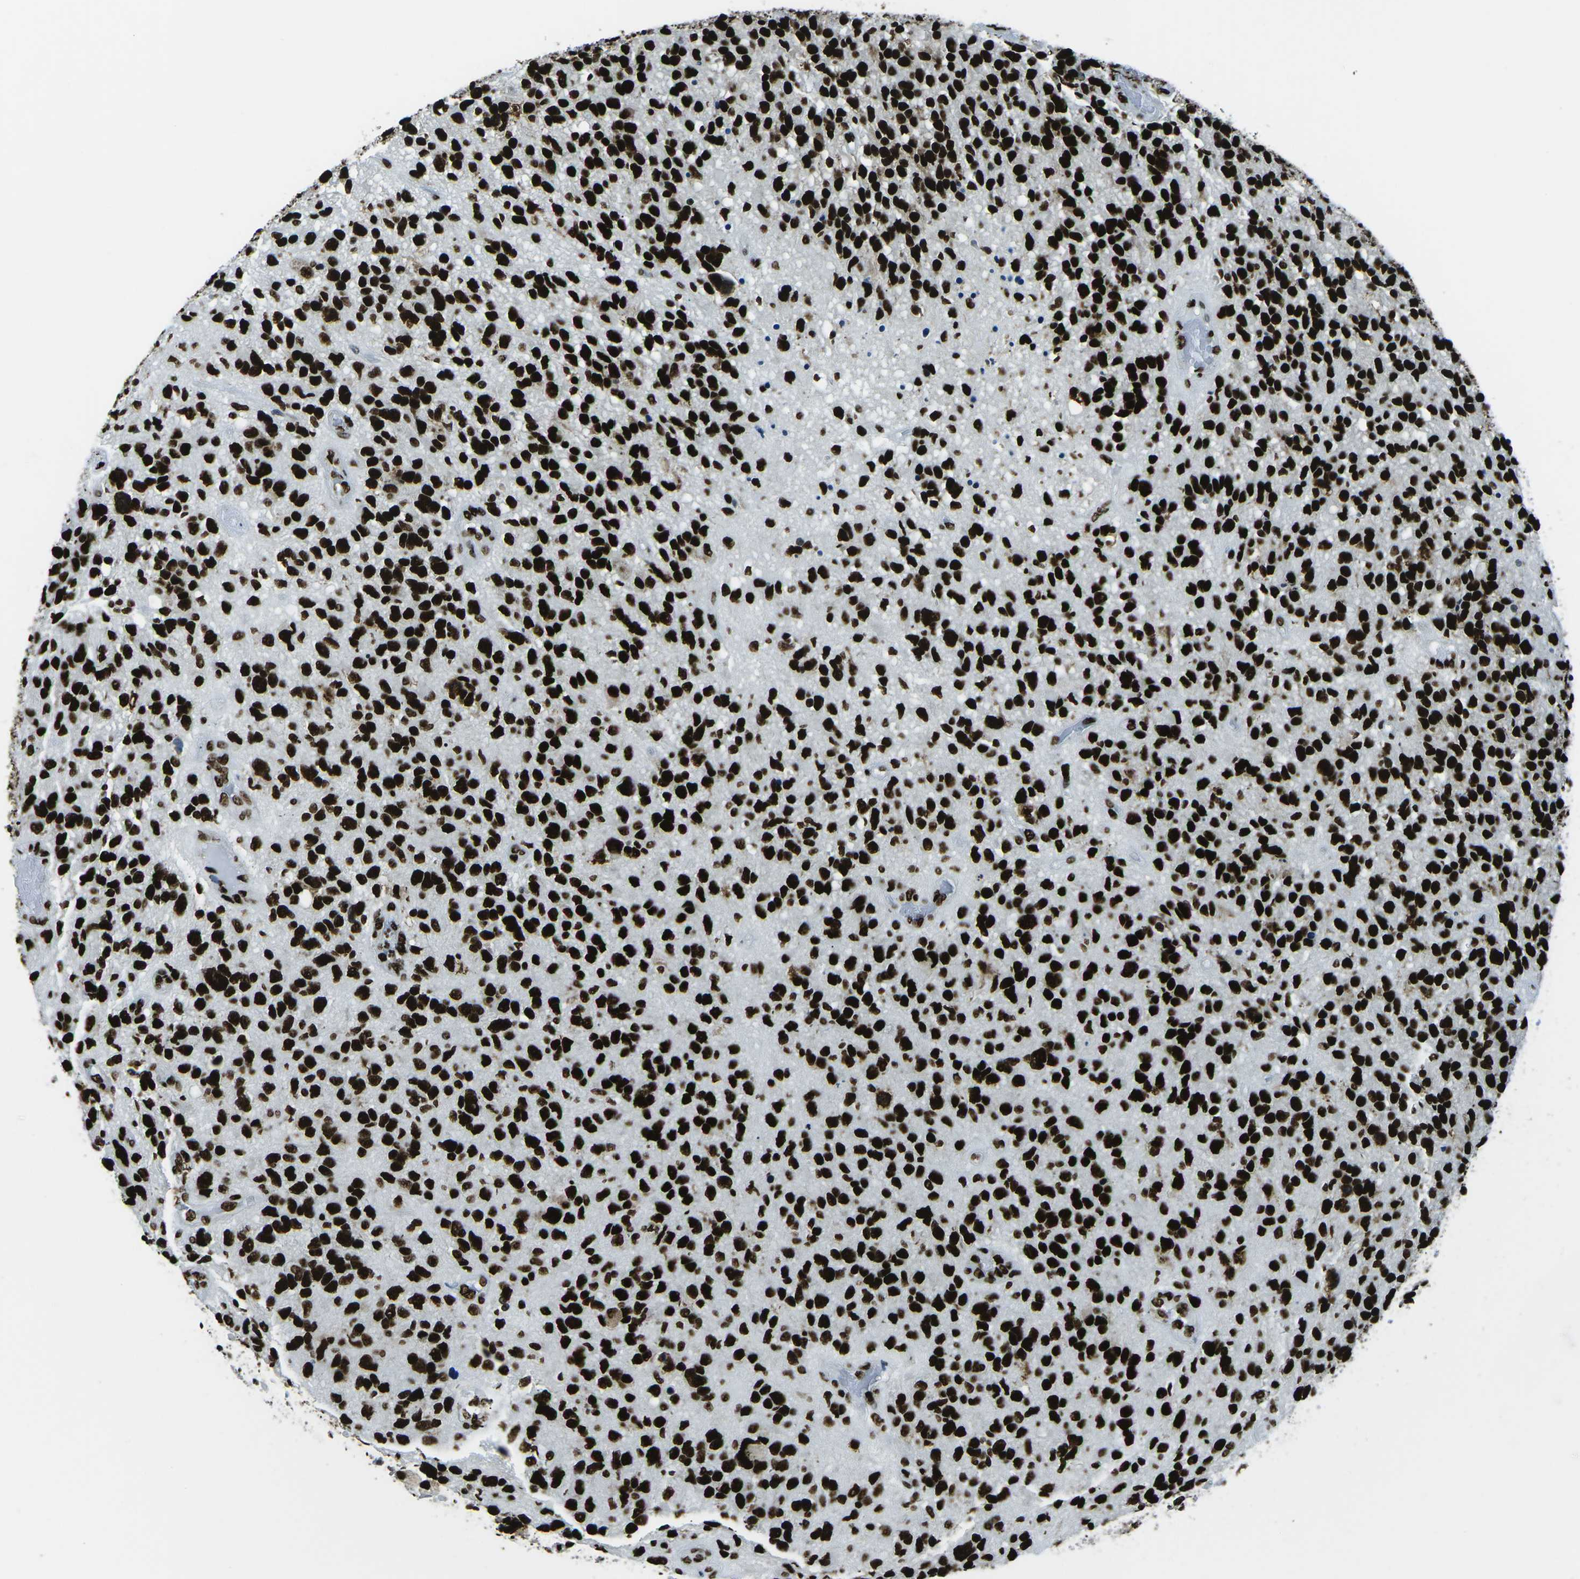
{"staining": {"intensity": "strong", "quantity": ">75%", "location": "nuclear"}, "tissue": "glioma", "cell_type": "Tumor cells", "image_type": "cancer", "snomed": [{"axis": "morphology", "description": "Glioma, malignant, High grade"}, {"axis": "topography", "description": "Brain"}], "caption": "Immunohistochemical staining of human malignant high-grade glioma displays strong nuclear protein staining in about >75% of tumor cells.", "gene": "HNRNPL", "patient": {"sex": "female", "age": 58}}